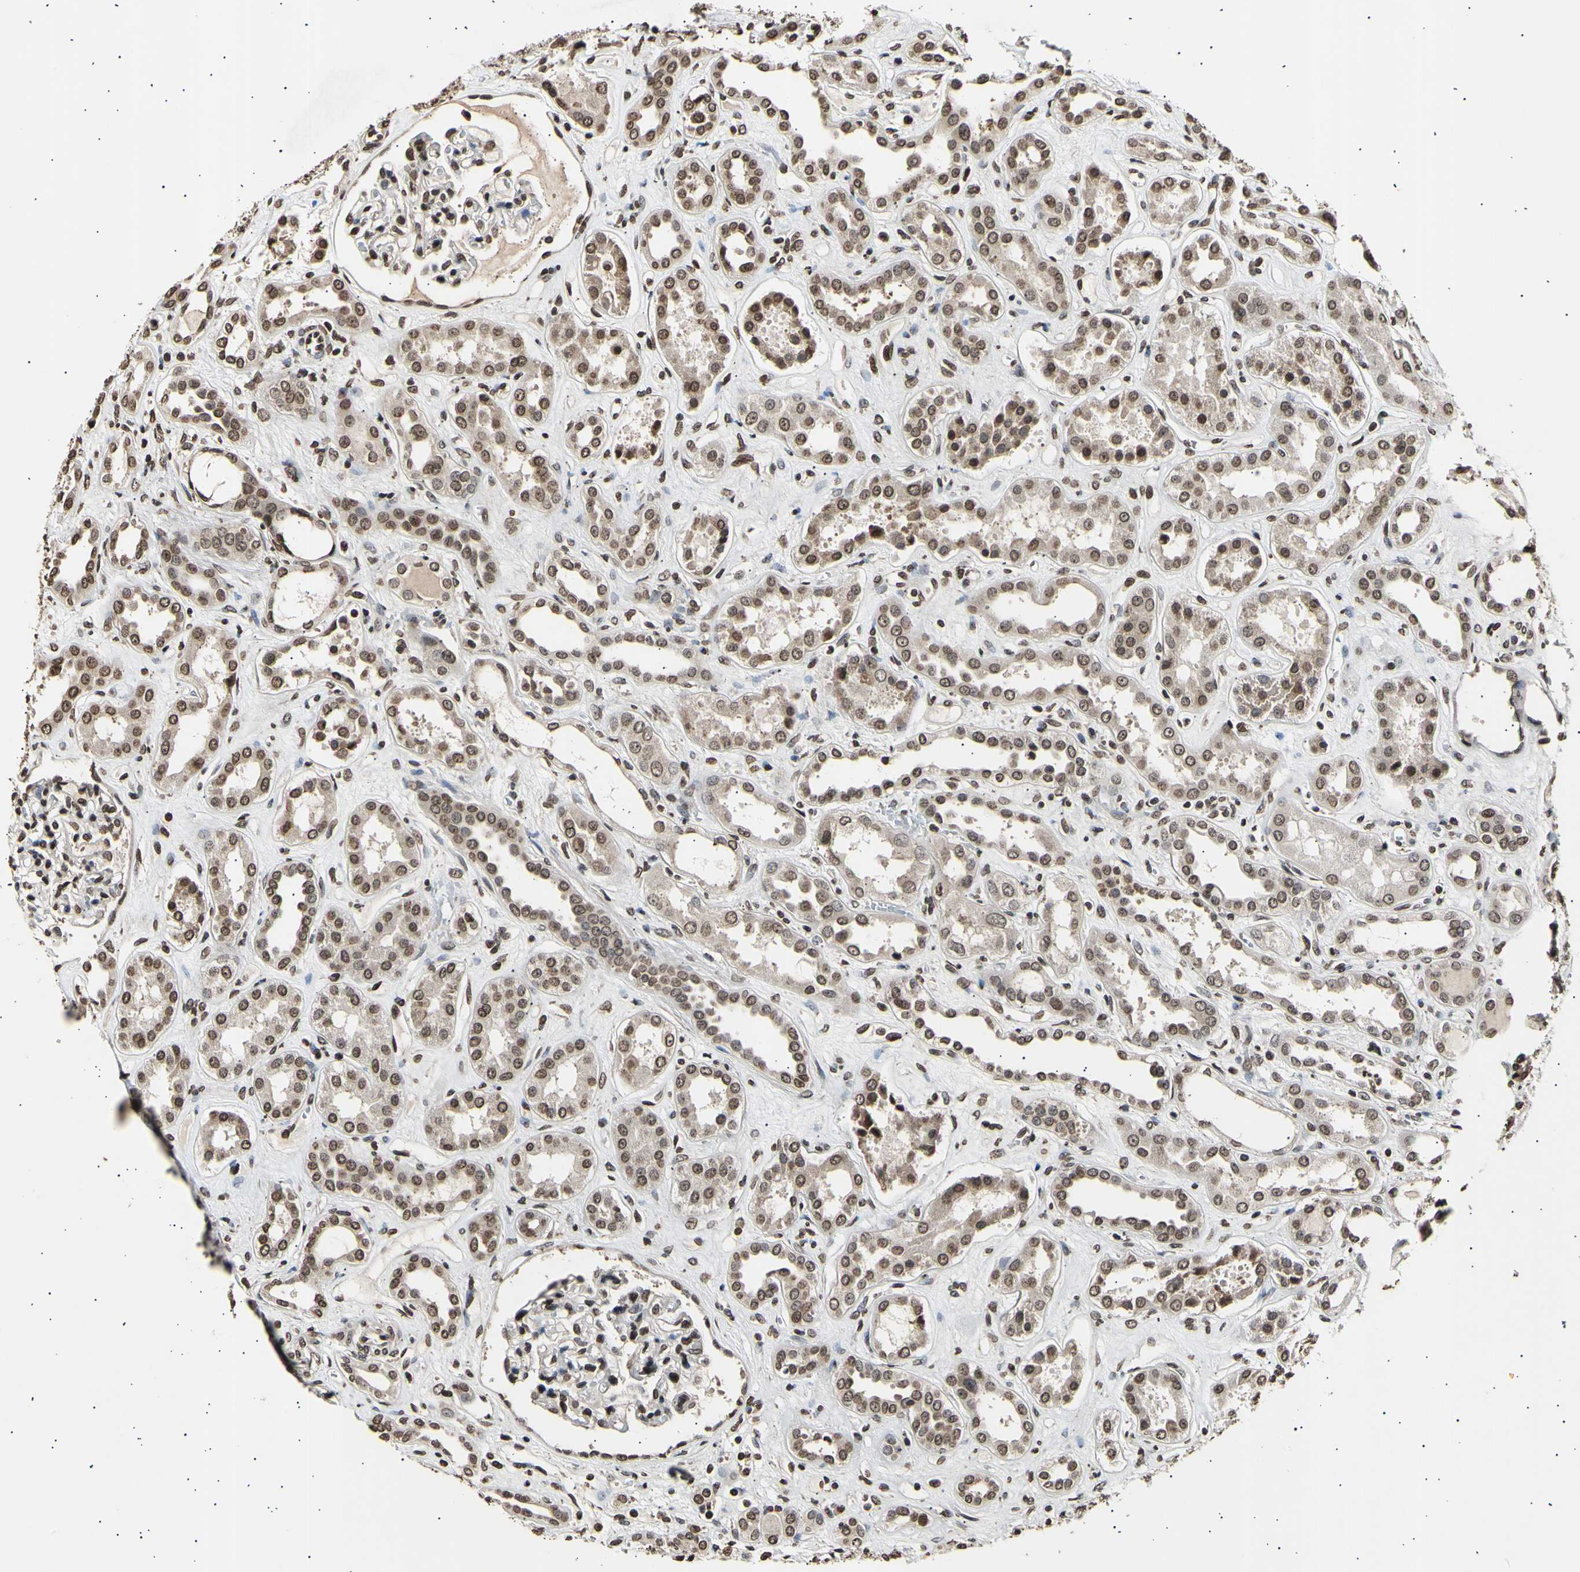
{"staining": {"intensity": "moderate", "quantity": "25%-75%", "location": "nuclear"}, "tissue": "kidney", "cell_type": "Cells in glomeruli", "image_type": "normal", "snomed": [{"axis": "morphology", "description": "Normal tissue, NOS"}, {"axis": "topography", "description": "Kidney"}], "caption": "The image shows a brown stain indicating the presence of a protein in the nuclear of cells in glomeruli in kidney.", "gene": "ANAPC7", "patient": {"sex": "male", "age": 59}}